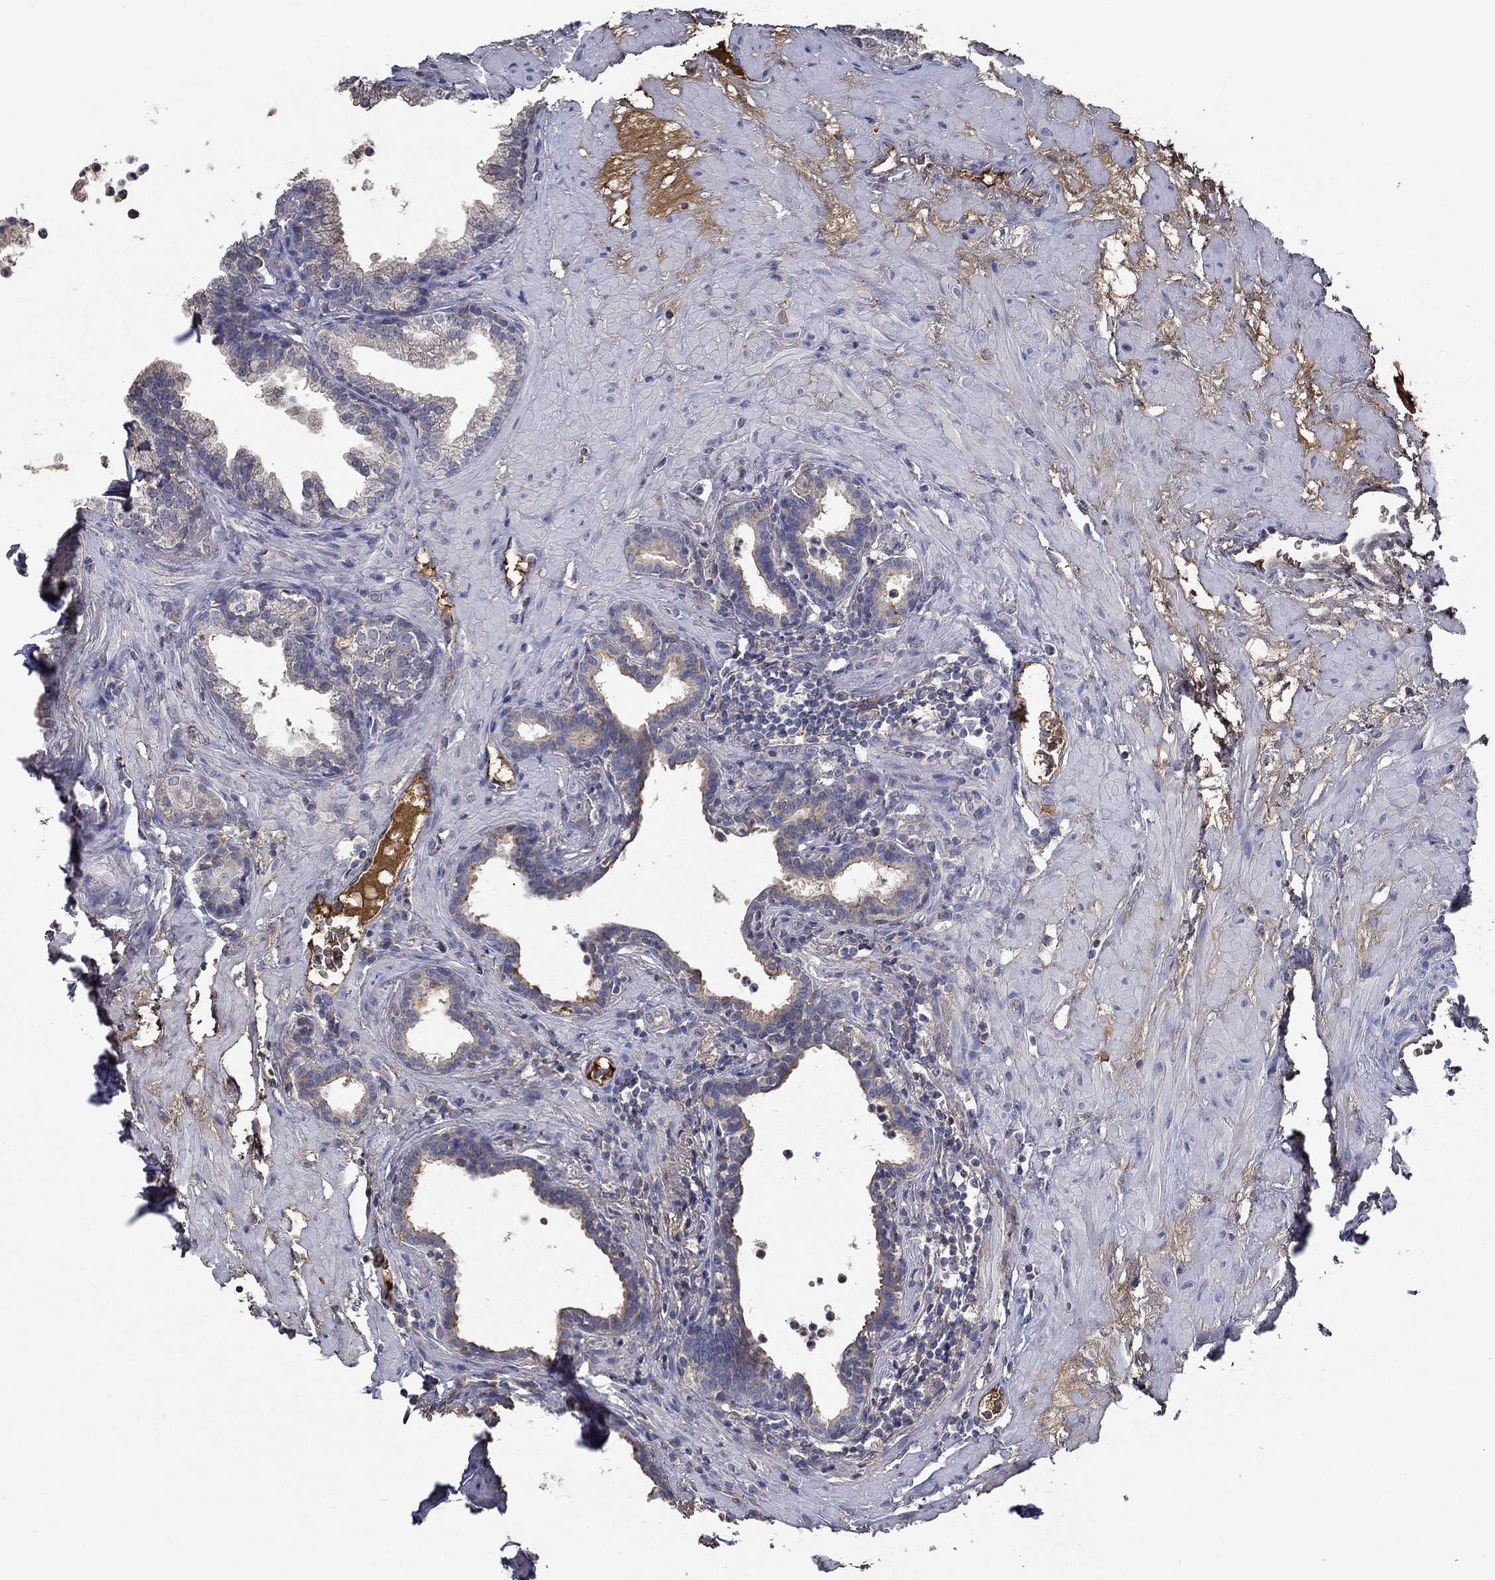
{"staining": {"intensity": "negative", "quantity": "none", "location": "none"}, "tissue": "prostate", "cell_type": "Glandular cells", "image_type": "normal", "snomed": [{"axis": "morphology", "description": "Normal tissue, NOS"}, {"axis": "topography", "description": "Prostate"}], "caption": "Immunohistochemical staining of benign prostate displays no significant expression in glandular cells. (DAB immunohistochemistry with hematoxylin counter stain).", "gene": "IL10", "patient": {"sex": "male", "age": 37}}